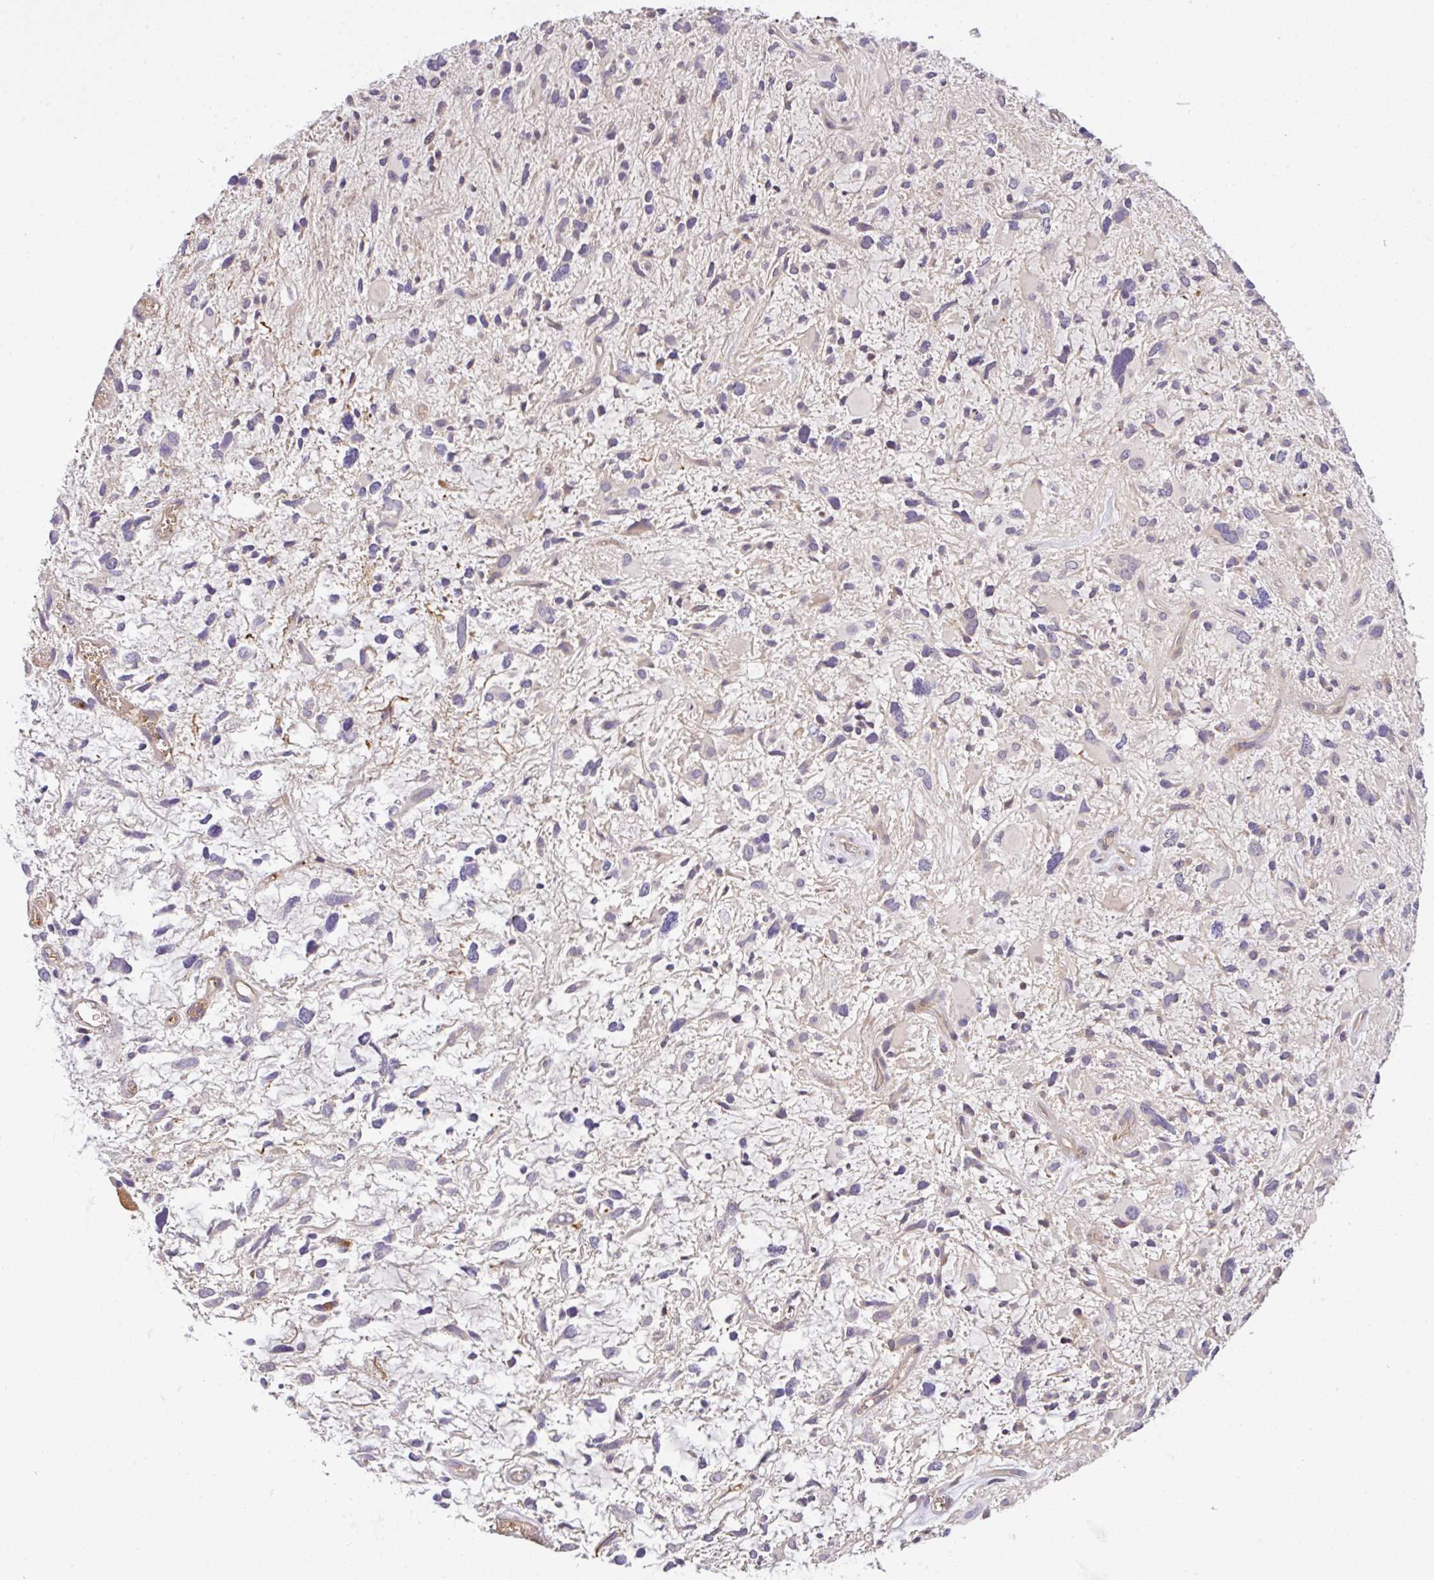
{"staining": {"intensity": "negative", "quantity": "none", "location": "none"}, "tissue": "glioma", "cell_type": "Tumor cells", "image_type": "cancer", "snomed": [{"axis": "morphology", "description": "Glioma, malignant, High grade"}, {"axis": "topography", "description": "Brain"}], "caption": "Immunohistochemistry (IHC) of human high-grade glioma (malignant) exhibits no positivity in tumor cells.", "gene": "C1QTNF9B", "patient": {"sex": "female", "age": 11}}